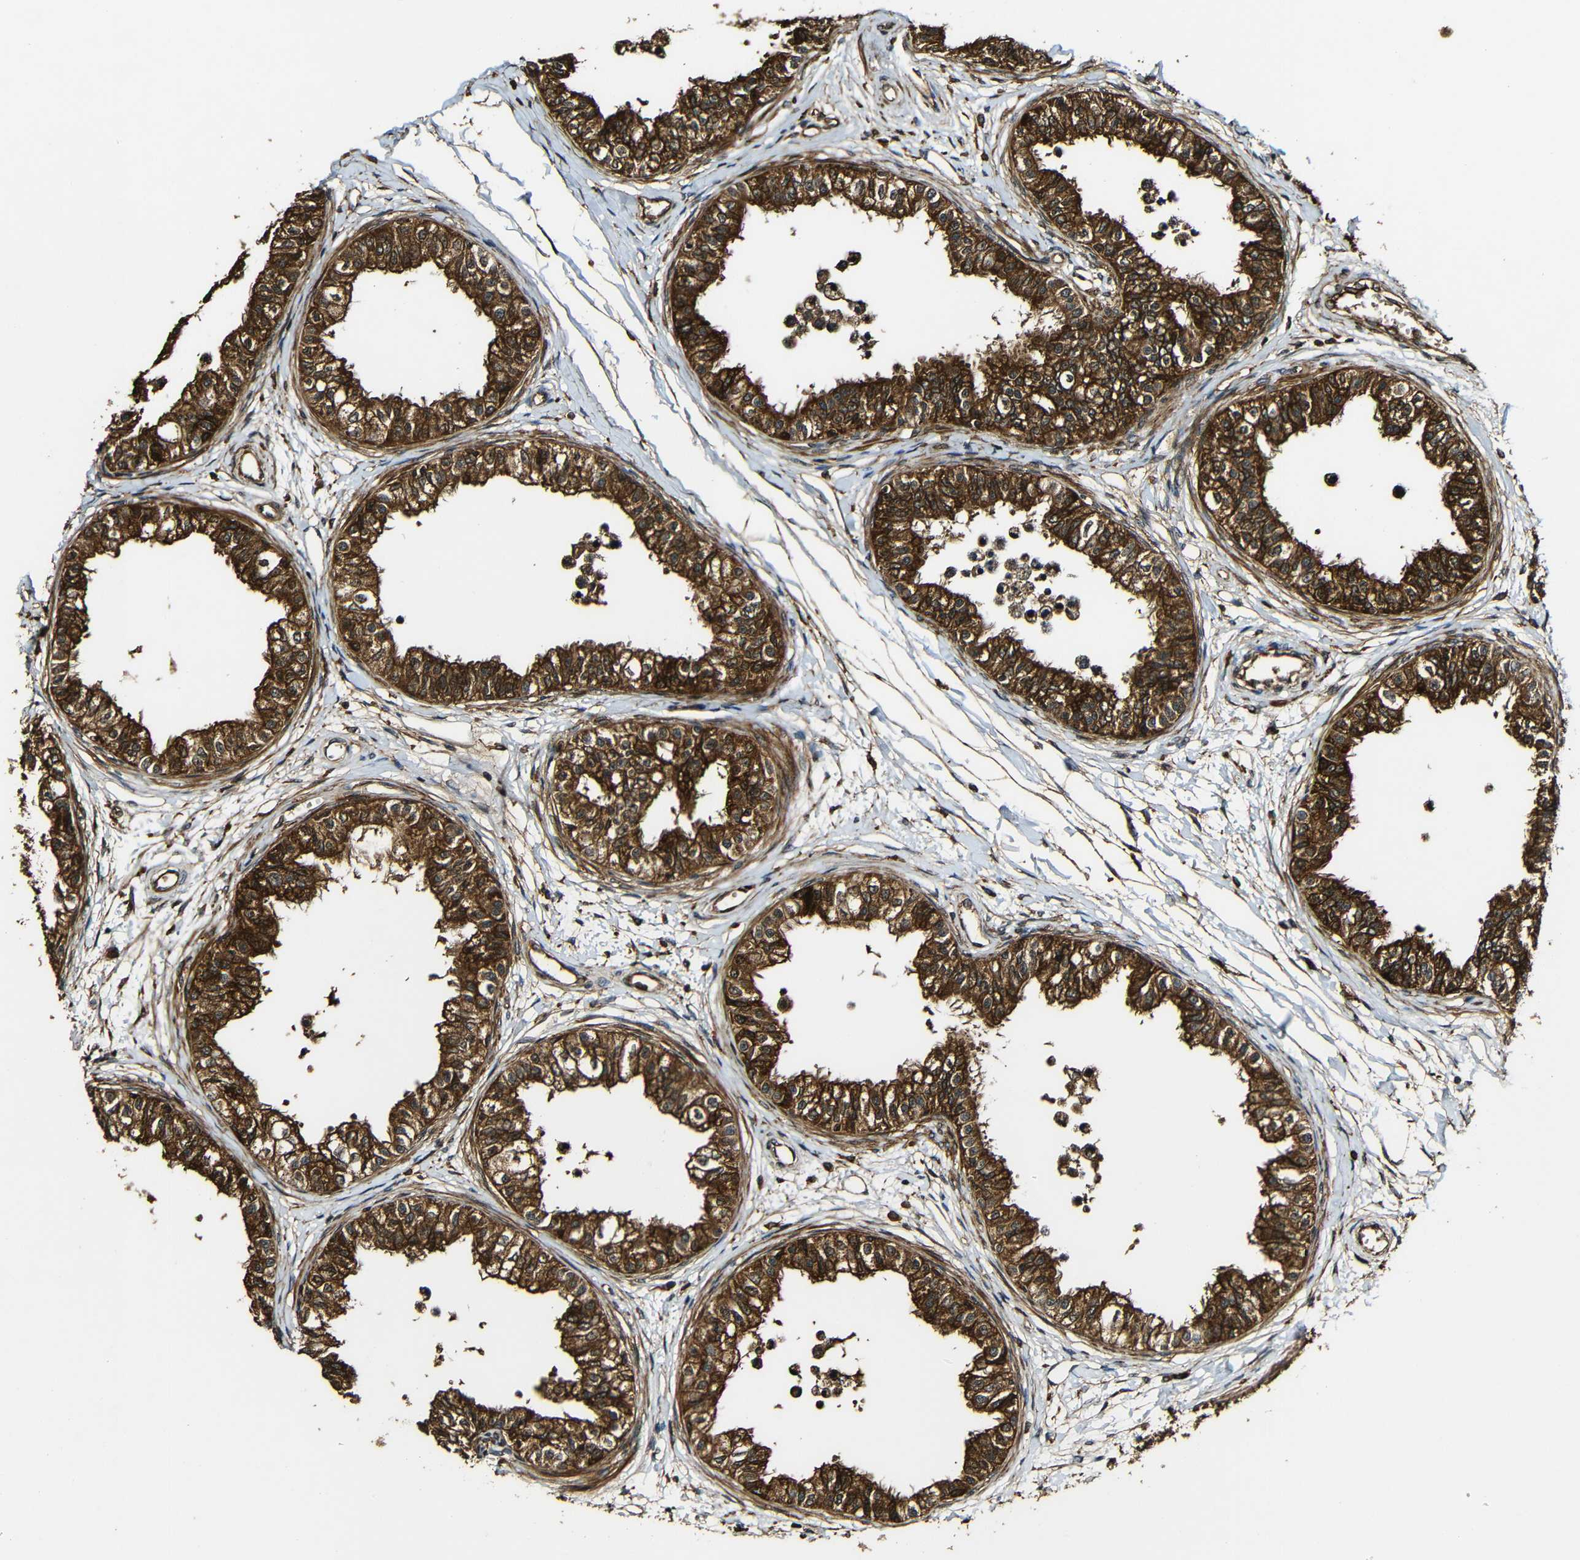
{"staining": {"intensity": "strong", "quantity": ">75%", "location": "cytoplasmic/membranous"}, "tissue": "epididymis", "cell_type": "Glandular cells", "image_type": "normal", "snomed": [{"axis": "morphology", "description": "Normal tissue, NOS"}, {"axis": "morphology", "description": "Adenocarcinoma, metastatic, NOS"}, {"axis": "topography", "description": "Testis"}, {"axis": "topography", "description": "Epididymis"}], "caption": "Unremarkable epididymis reveals strong cytoplasmic/membranous expression in approximately >75% of glandular cells.", "gene": "CASP8", "patient": {"sex": "male", "age": 26}}